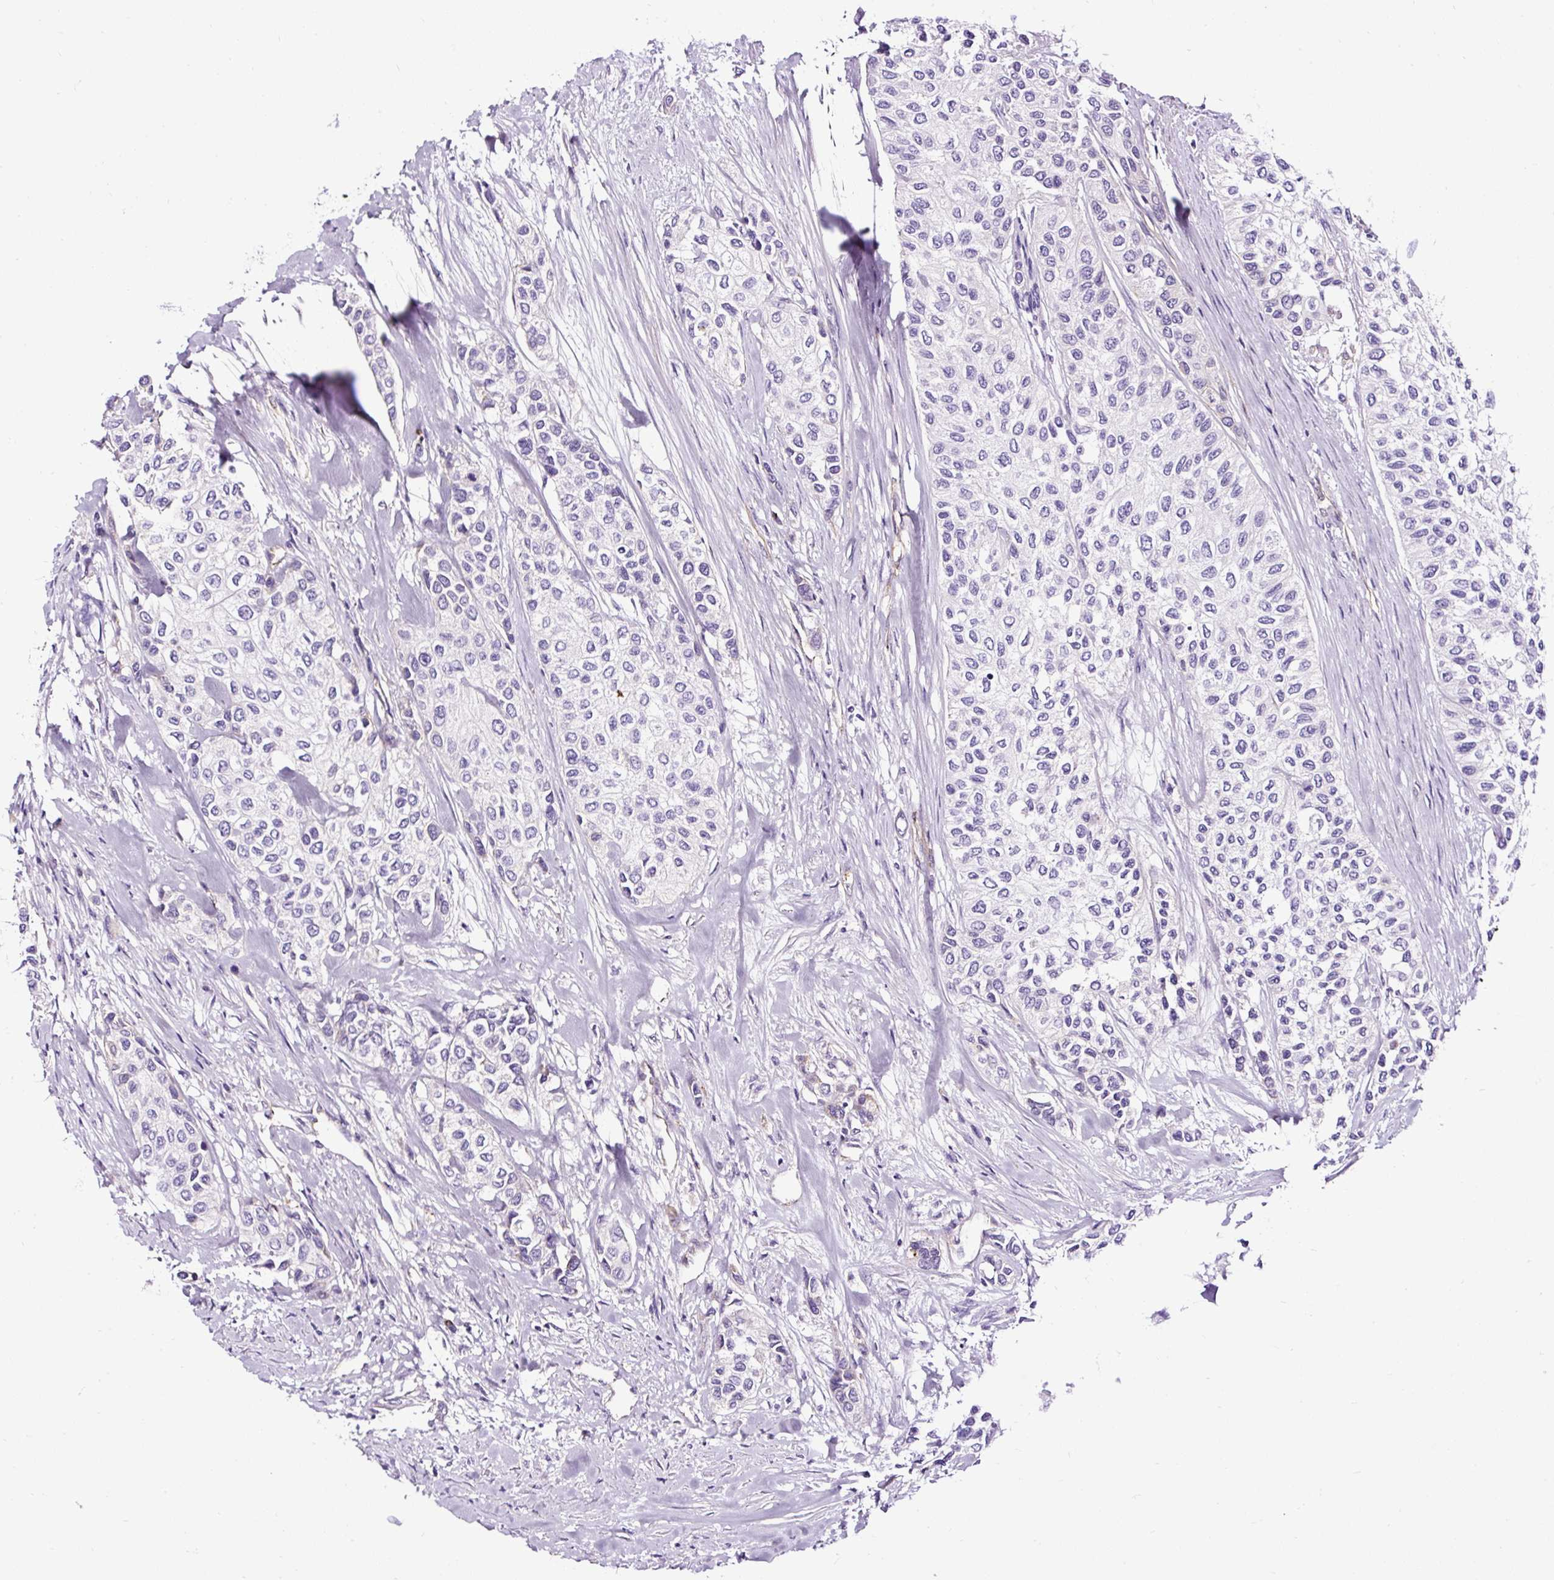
{"staining": {"intensity": "negative", "quantity": "none", "location": "none"}, "tissue": "urothelial cancer", "cell_type": "Tumor cells", "image_type": "cancer", "snomed": [{"axis": "morphology", "description": "Normal tissue, NOS"}, {"axis": "morphology", "description": "Urothelial carcinoma, High grade"}, {"axis": "topography", "description": "Vascular tissue"}, {"axis": "topography", "description": "Urinary bladder"}], "caption": "The image shows no significant expression in tumor cells of urothelial cancer.", "gene": "SLC7A8", "patient": {"sex": "female", "age": 56}}